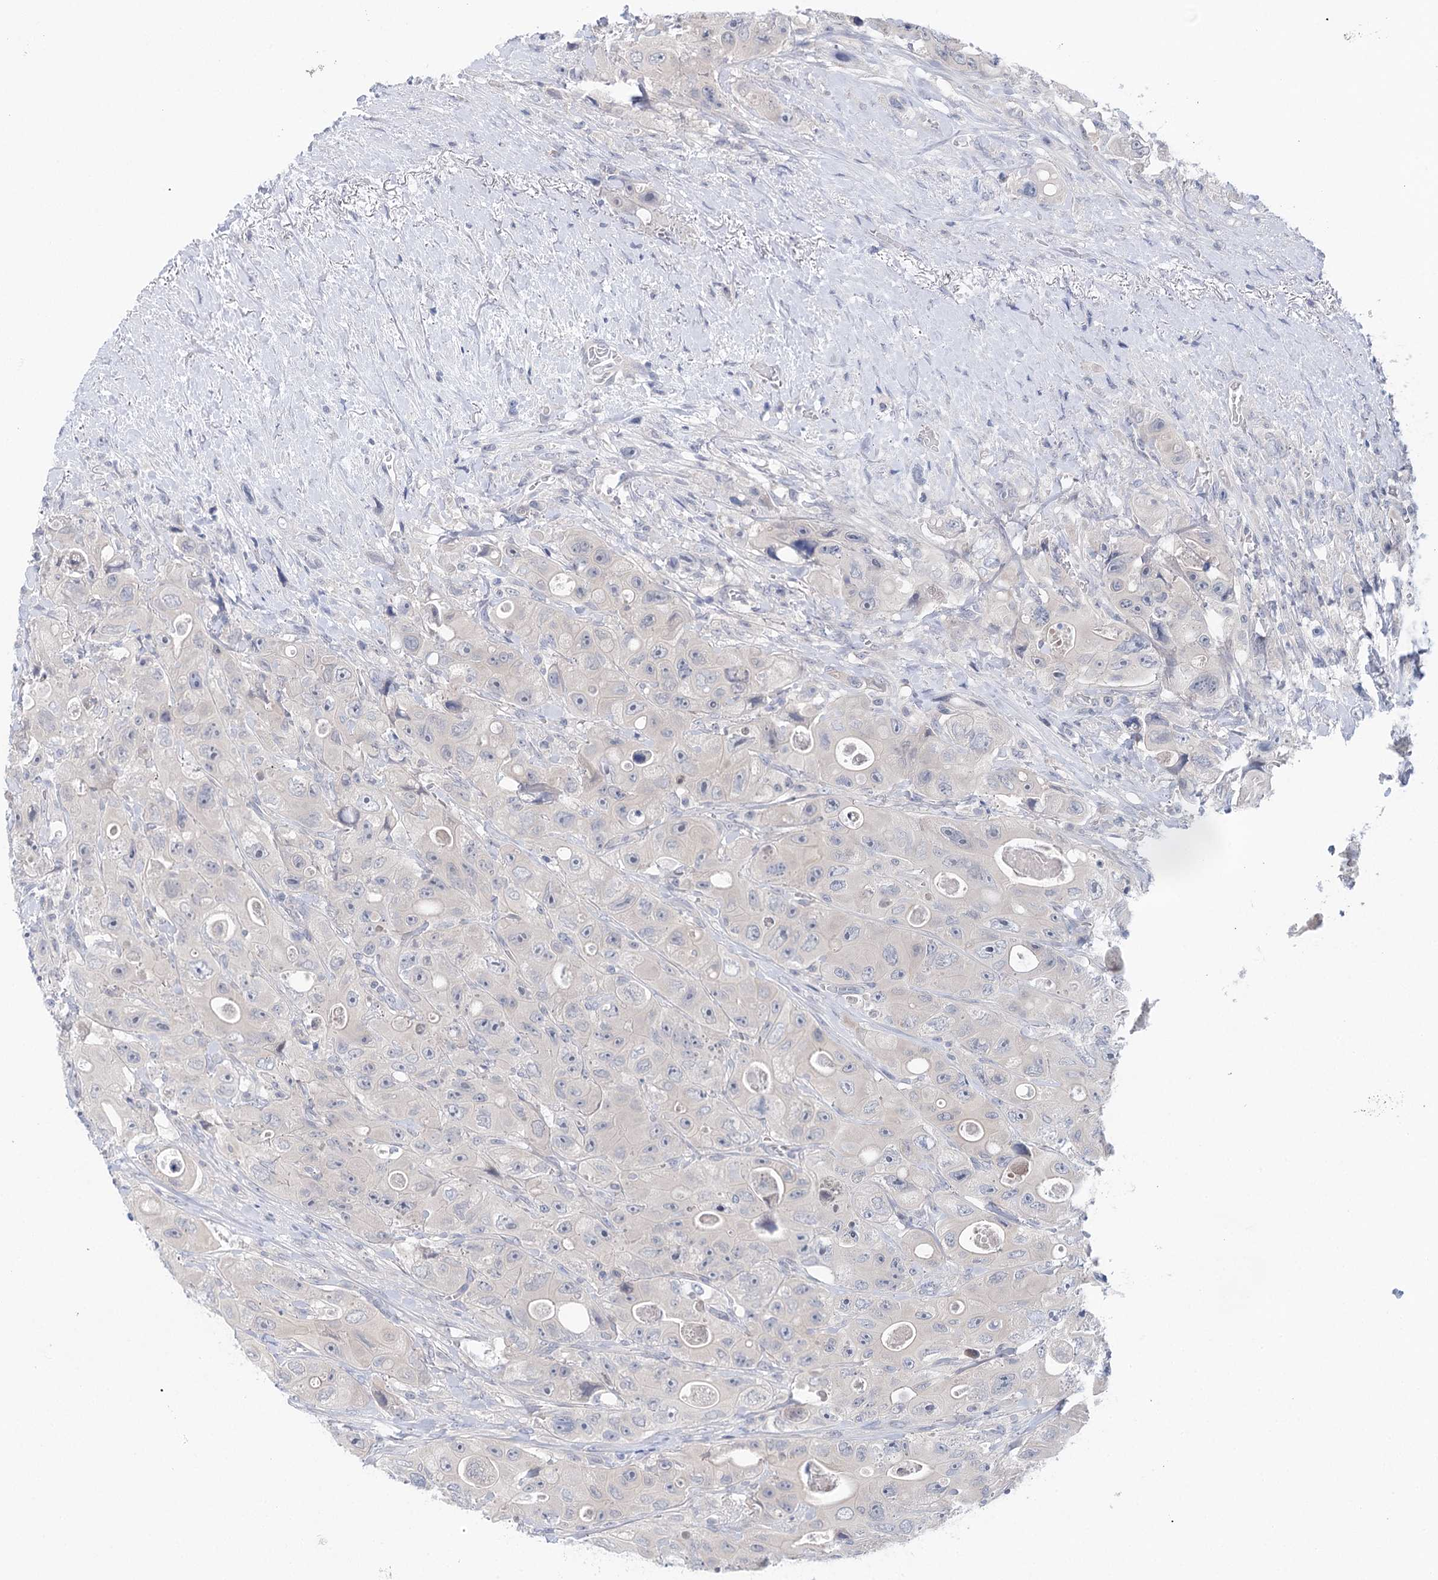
{"staining": {"intensity": "negative", "quantity": "none", "location": "none"}, "tissue": "colorectal cancer", "cell_type": "Tumor cells", "image_type": "cancer", "snomed": [{"axis": "morphology", "description": "Adenocarcinoma, NOS"}, {"axis": "topography", "description": "Colon"}], "caption": "This is an immunohistochemistry image of adenocarcinoma (colorectal). There is no staining in tumor cells.", "gene": "LALBA", "patient": {"sex": "female", "age": 46}}